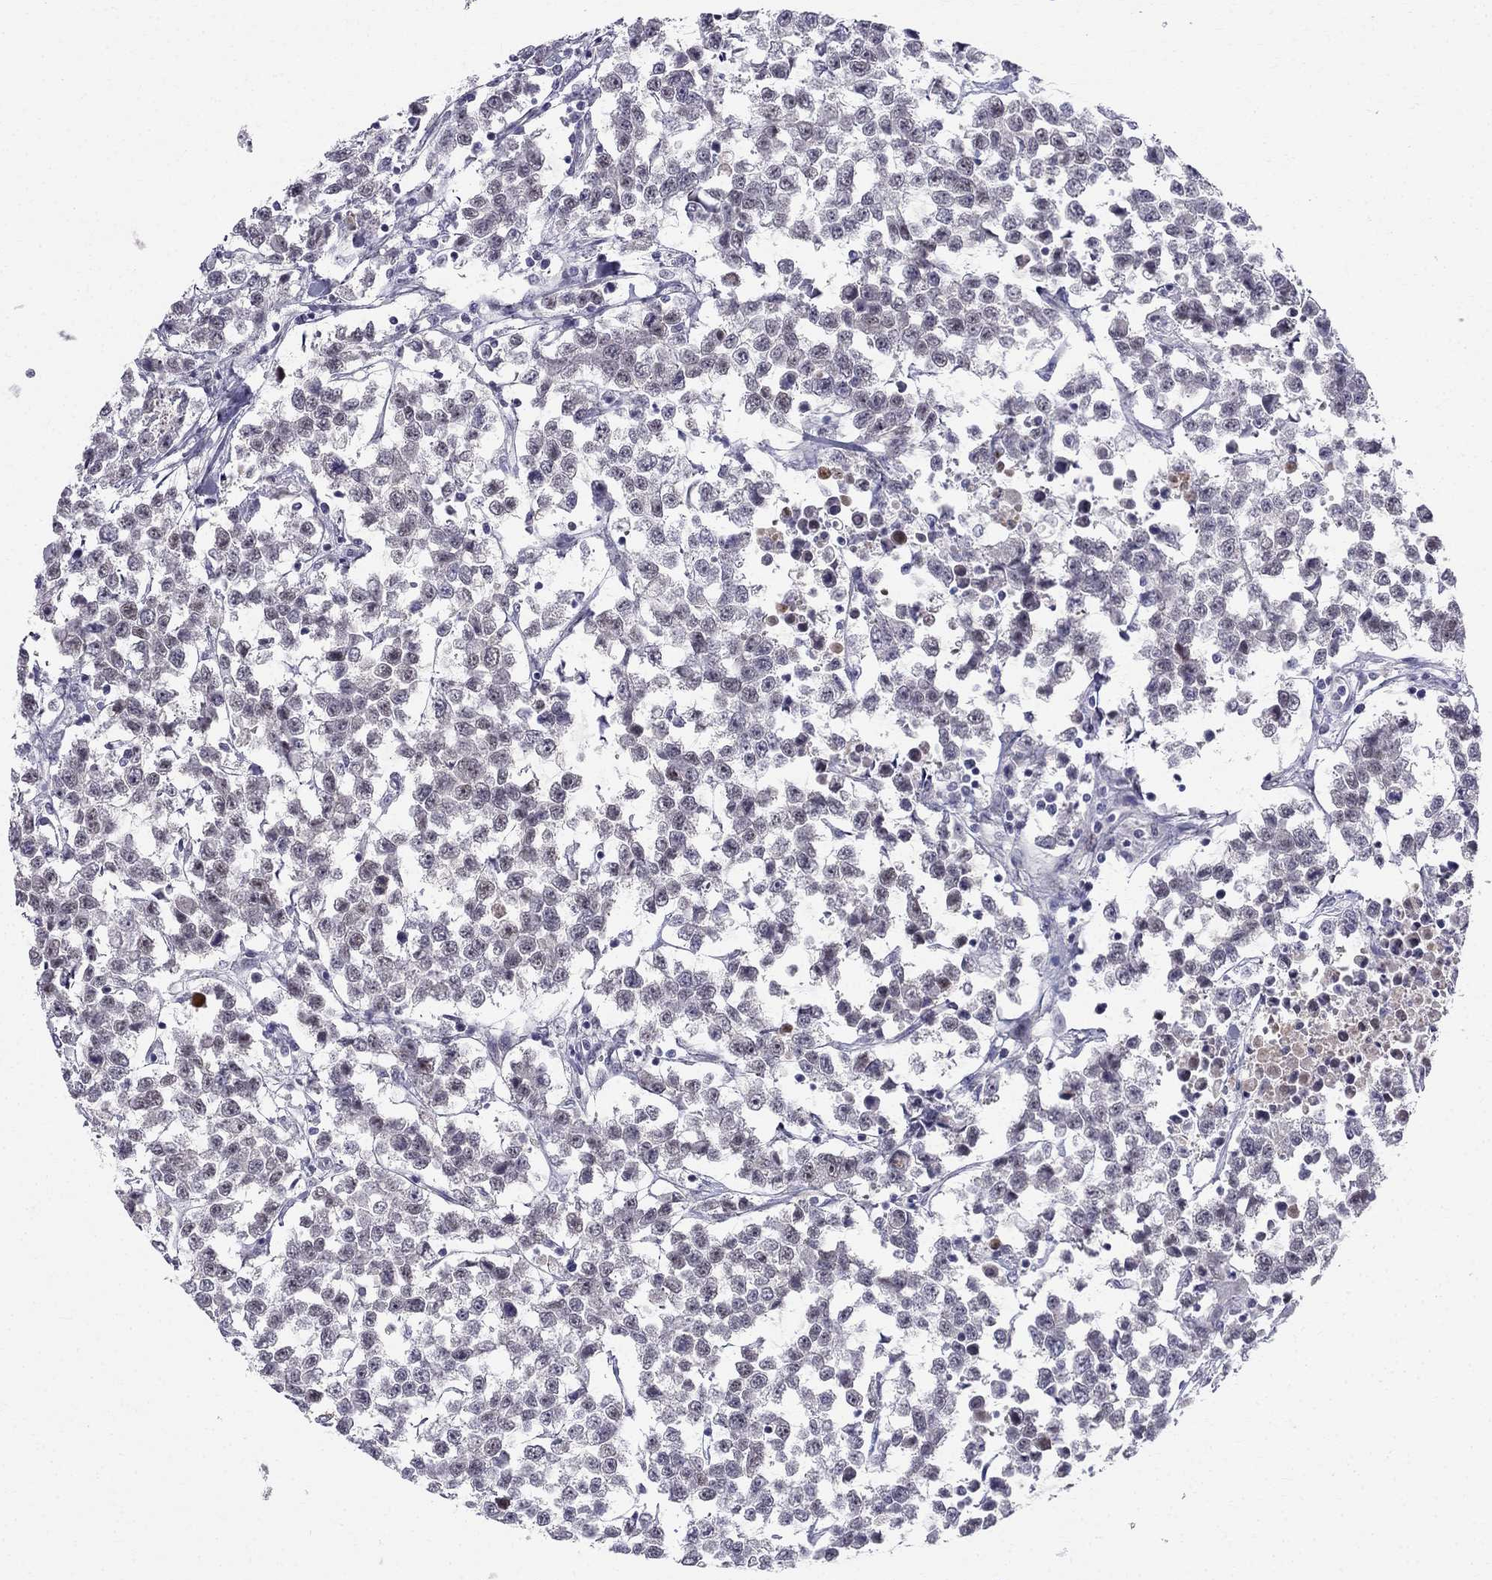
{"staining": {"intensity": "negative", "quantity": "none", "location": "none"}, "tissue": "testis cancer", "cell_type": "Tumor cells", "image_type": "cancer", "snomed": [{"axis": "morphology", "description": "Seminoma, NOS"}, {"axis": "topography", "description": "Testis"}], "caption": "There is no significant expression in tumor cells of testis cancer (seminoma).", "gene": "BAG5", "patient": {"sex": "male", "age": 59}}